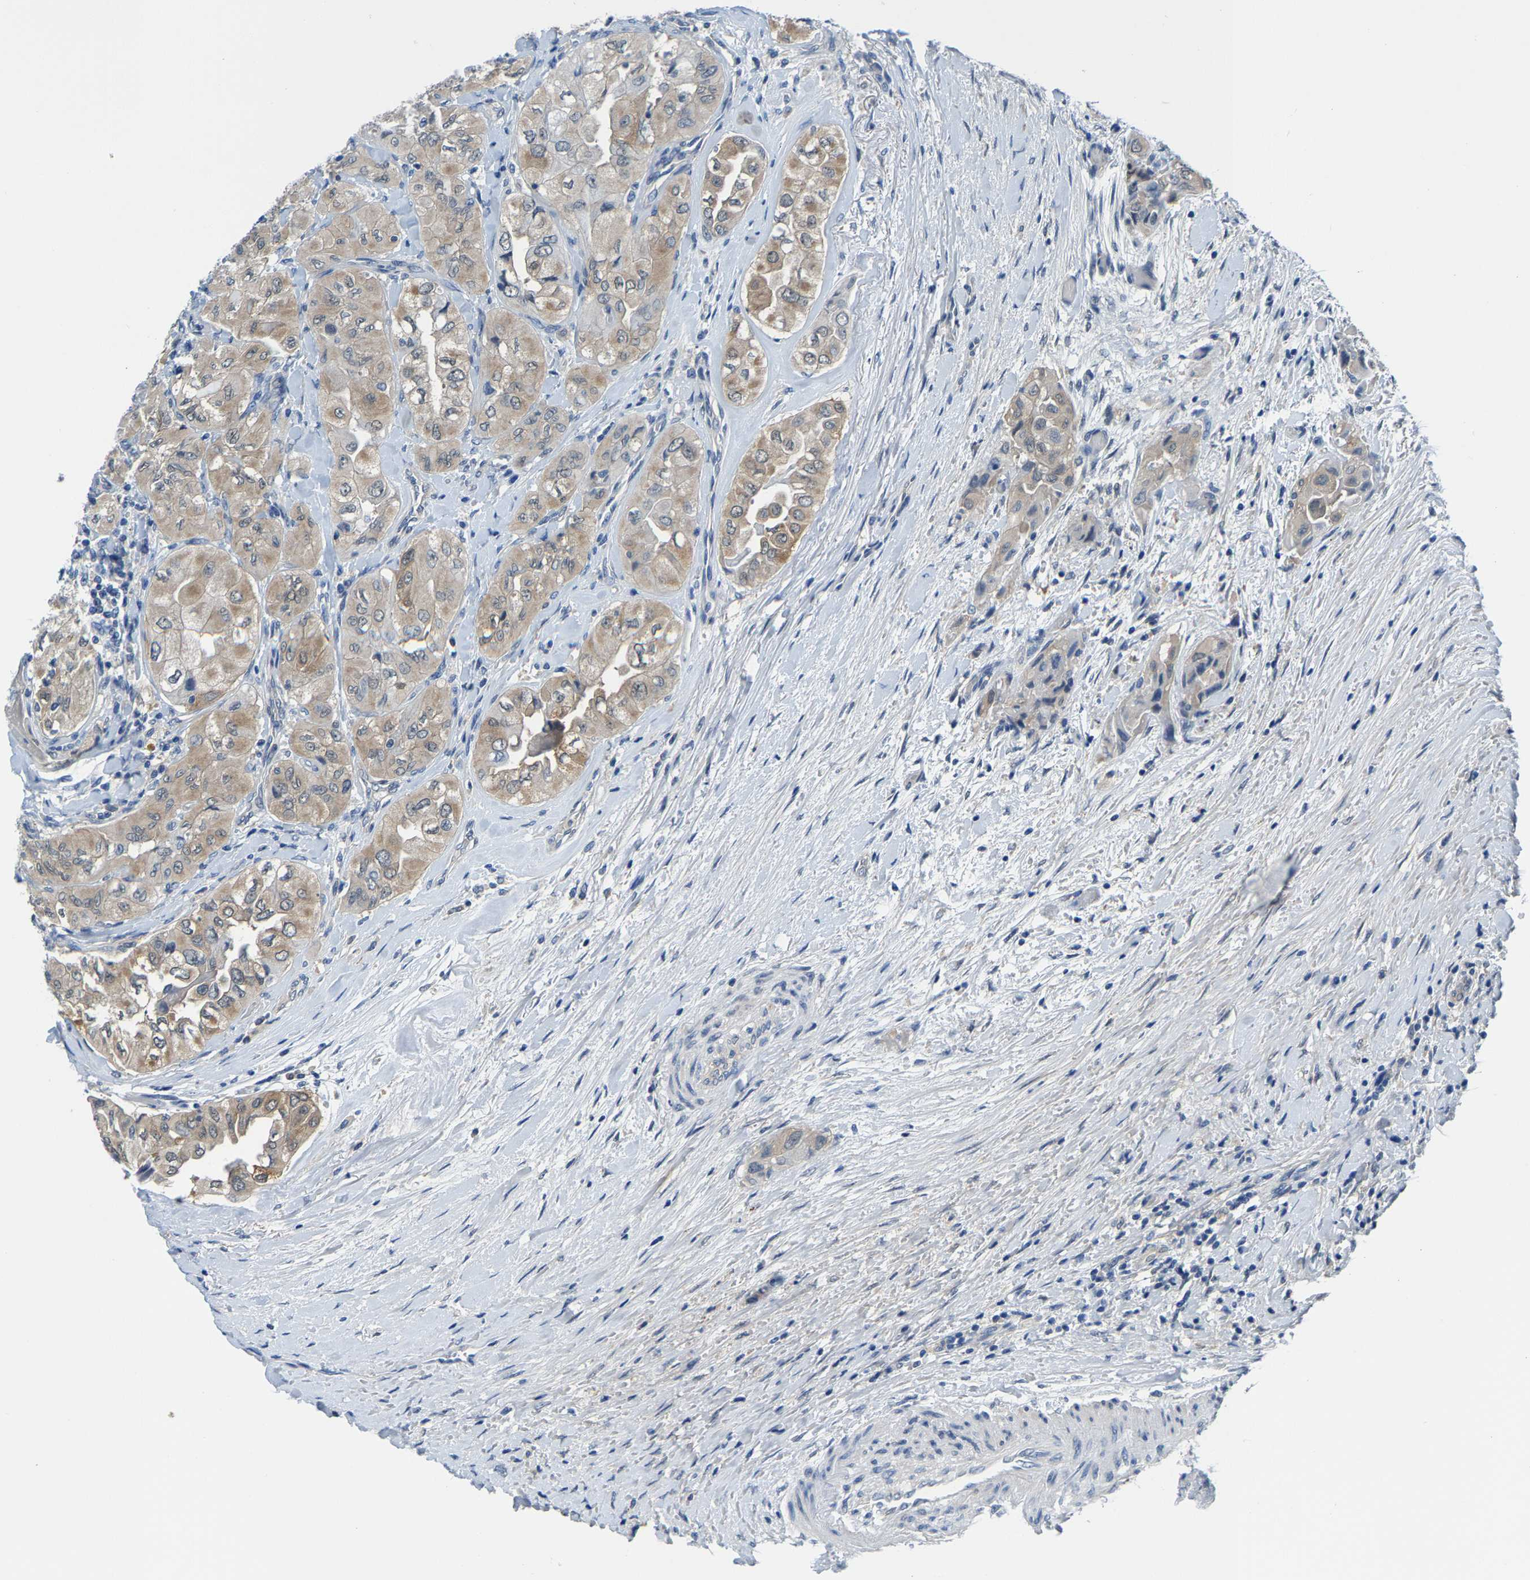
{"staining": {"intensity": "weak", "quantity": "25%-75%", "location": "cytoplasmic/membranous"}, "tissue": "thyroid cancer", "cell_type": "Tumor cells", "image_type": "cancer", "snomed": [{"axis": "morphology", "description": "Papillary adenocarcinoma, NOS"}, {"axis": "topography", "description": "Thyroid gland"}], "caption": "This is an image of IHC staining of thyroid papillary adenocarcinoma, which shows weak positivity in the cytoplasmic/membranous of tumor cells.", "gene": "SSH3", "patient": {"sex": "female", "age": 59}}